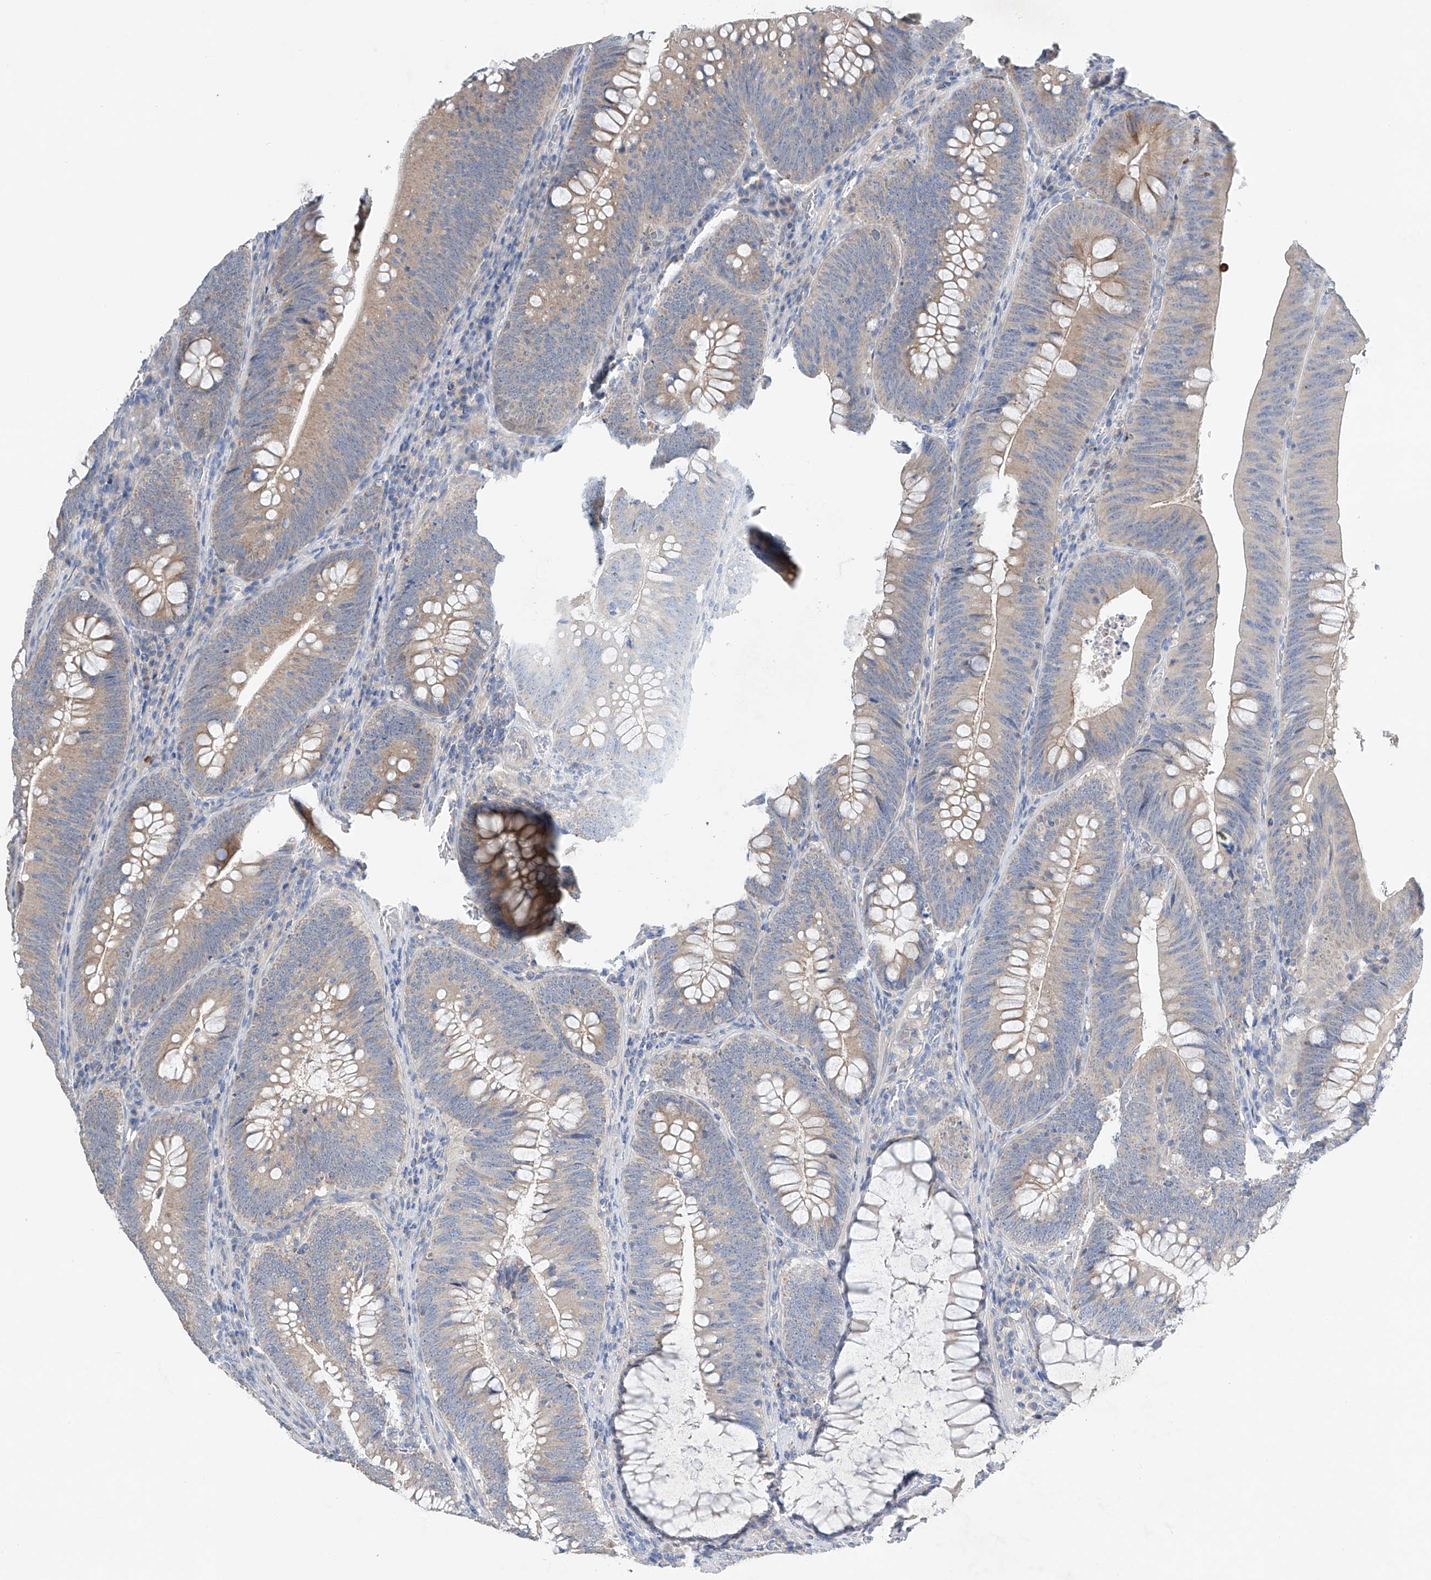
{"staining": {"intensity": "moderate", "quantity": "<25%", "location": "cytoplasmic/membranous"}, "tissue": "colorectal cancer", "cell_type": "Tumor cells", "image_type": "cancer", "snomed": [{"axis": "morphology", "description": "Normal tissue, NOS"}, {"axis": "topography", "description": "Colon"}], "caption": "Immunohistochemical staining of colorectal cancer demonstrates low levels of moderate cytoplasmic/membranous expression in about <25% of tumor cells.", "gene": "GPC4", "patient": {"sex": "female", "age": 82}}